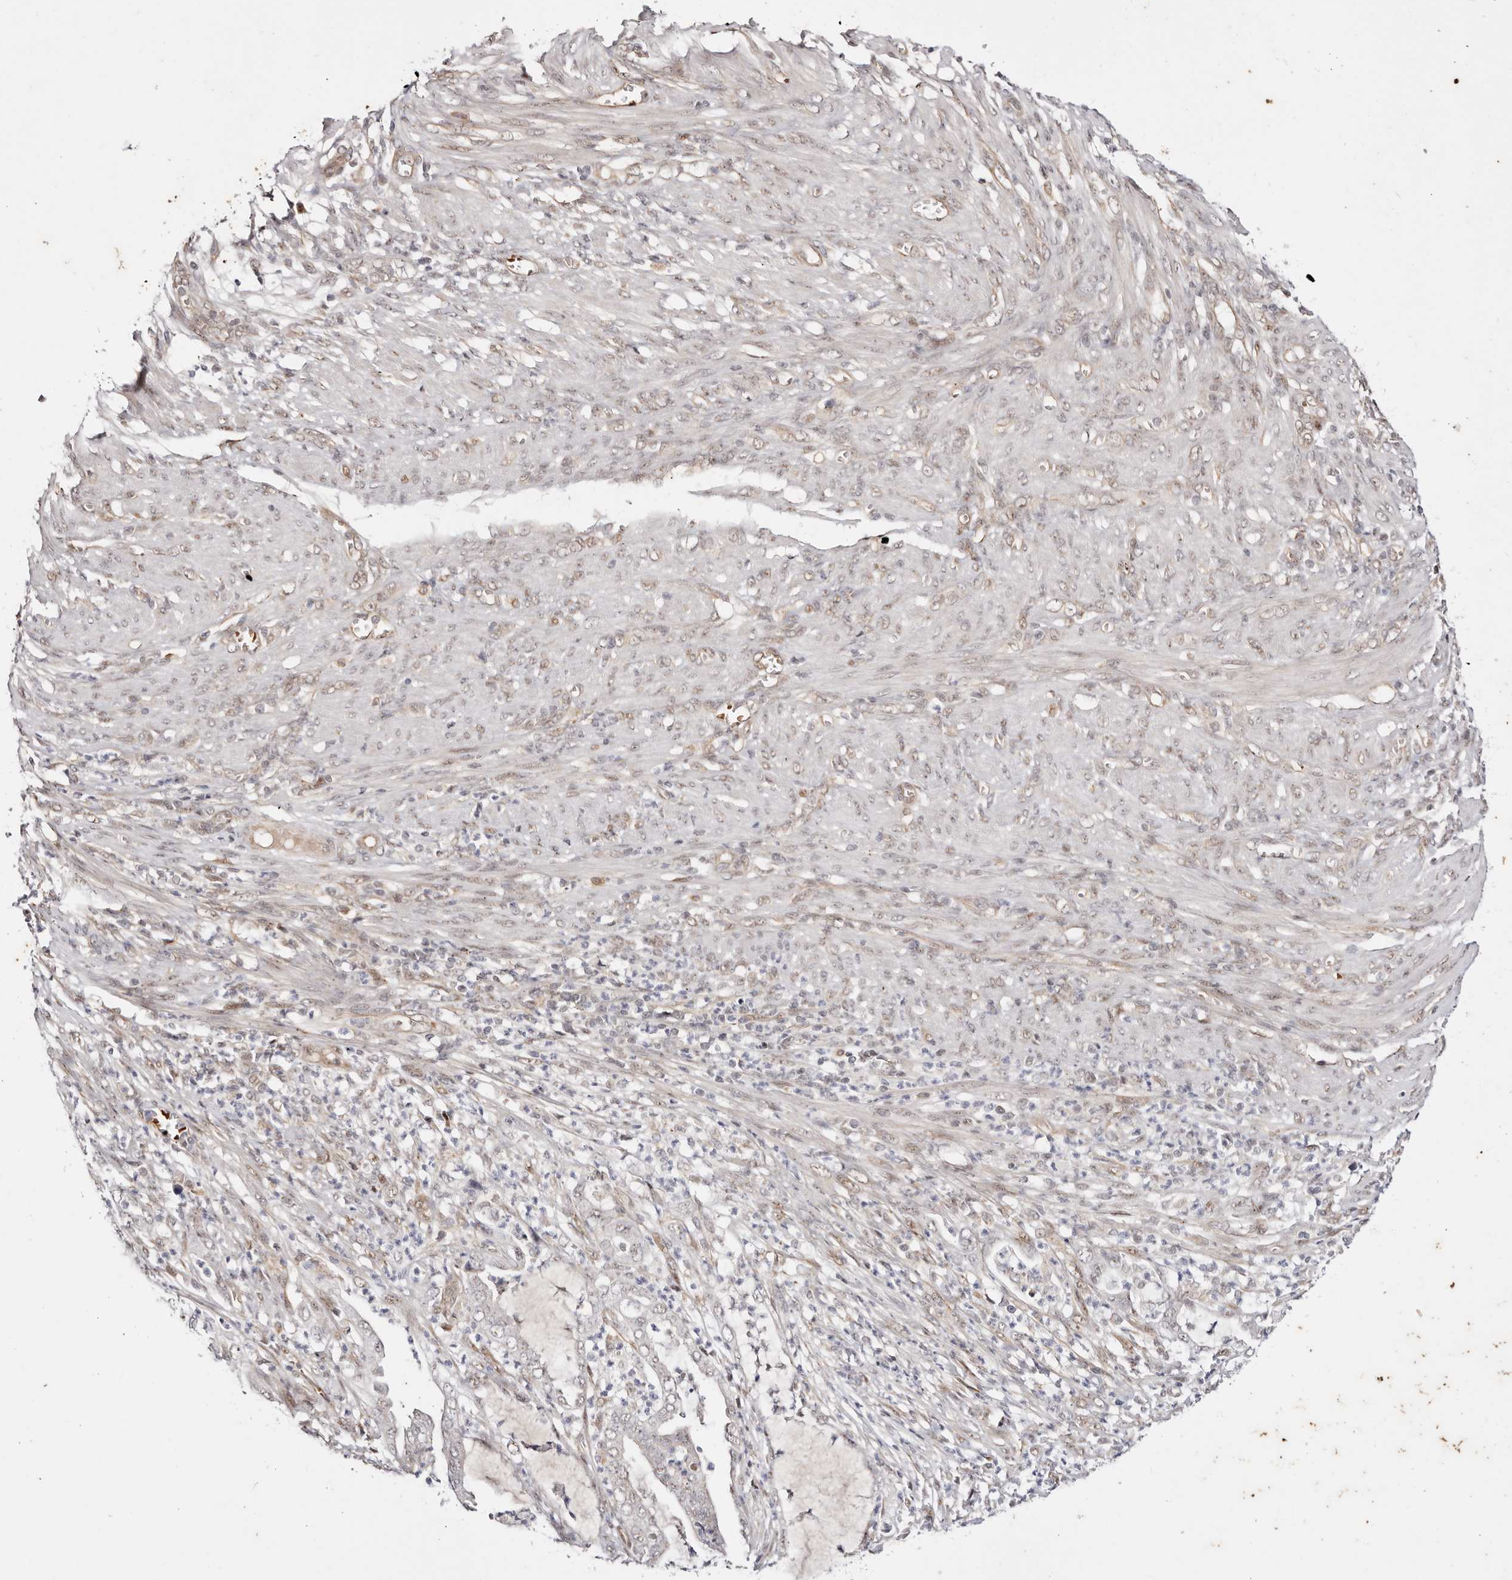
{"staining": {"intensity": "negative", "quantity": "none", "location": "none"}, "tissue": "endometrial cancer", "cell_type": "Tumor cells", "image_type": "cancer", "snomed": [{"axis": "morphology", "description": "Adenocarcinoma, NOS"}, {"axis": "topography", "description": "Endometrium"}], "caption": "This micrograph is of endometrial cancer stained with IHC to label a protein in brown with the nuclei are counter-stained blue. There is no staining in tumor cells. (Stains: DAB IHC with hematoxylin counter stain, Microscopy: brightfield microscopy at high magnification).", "gene": "WRN", "patient": {"sex": "female", "age": 51}}